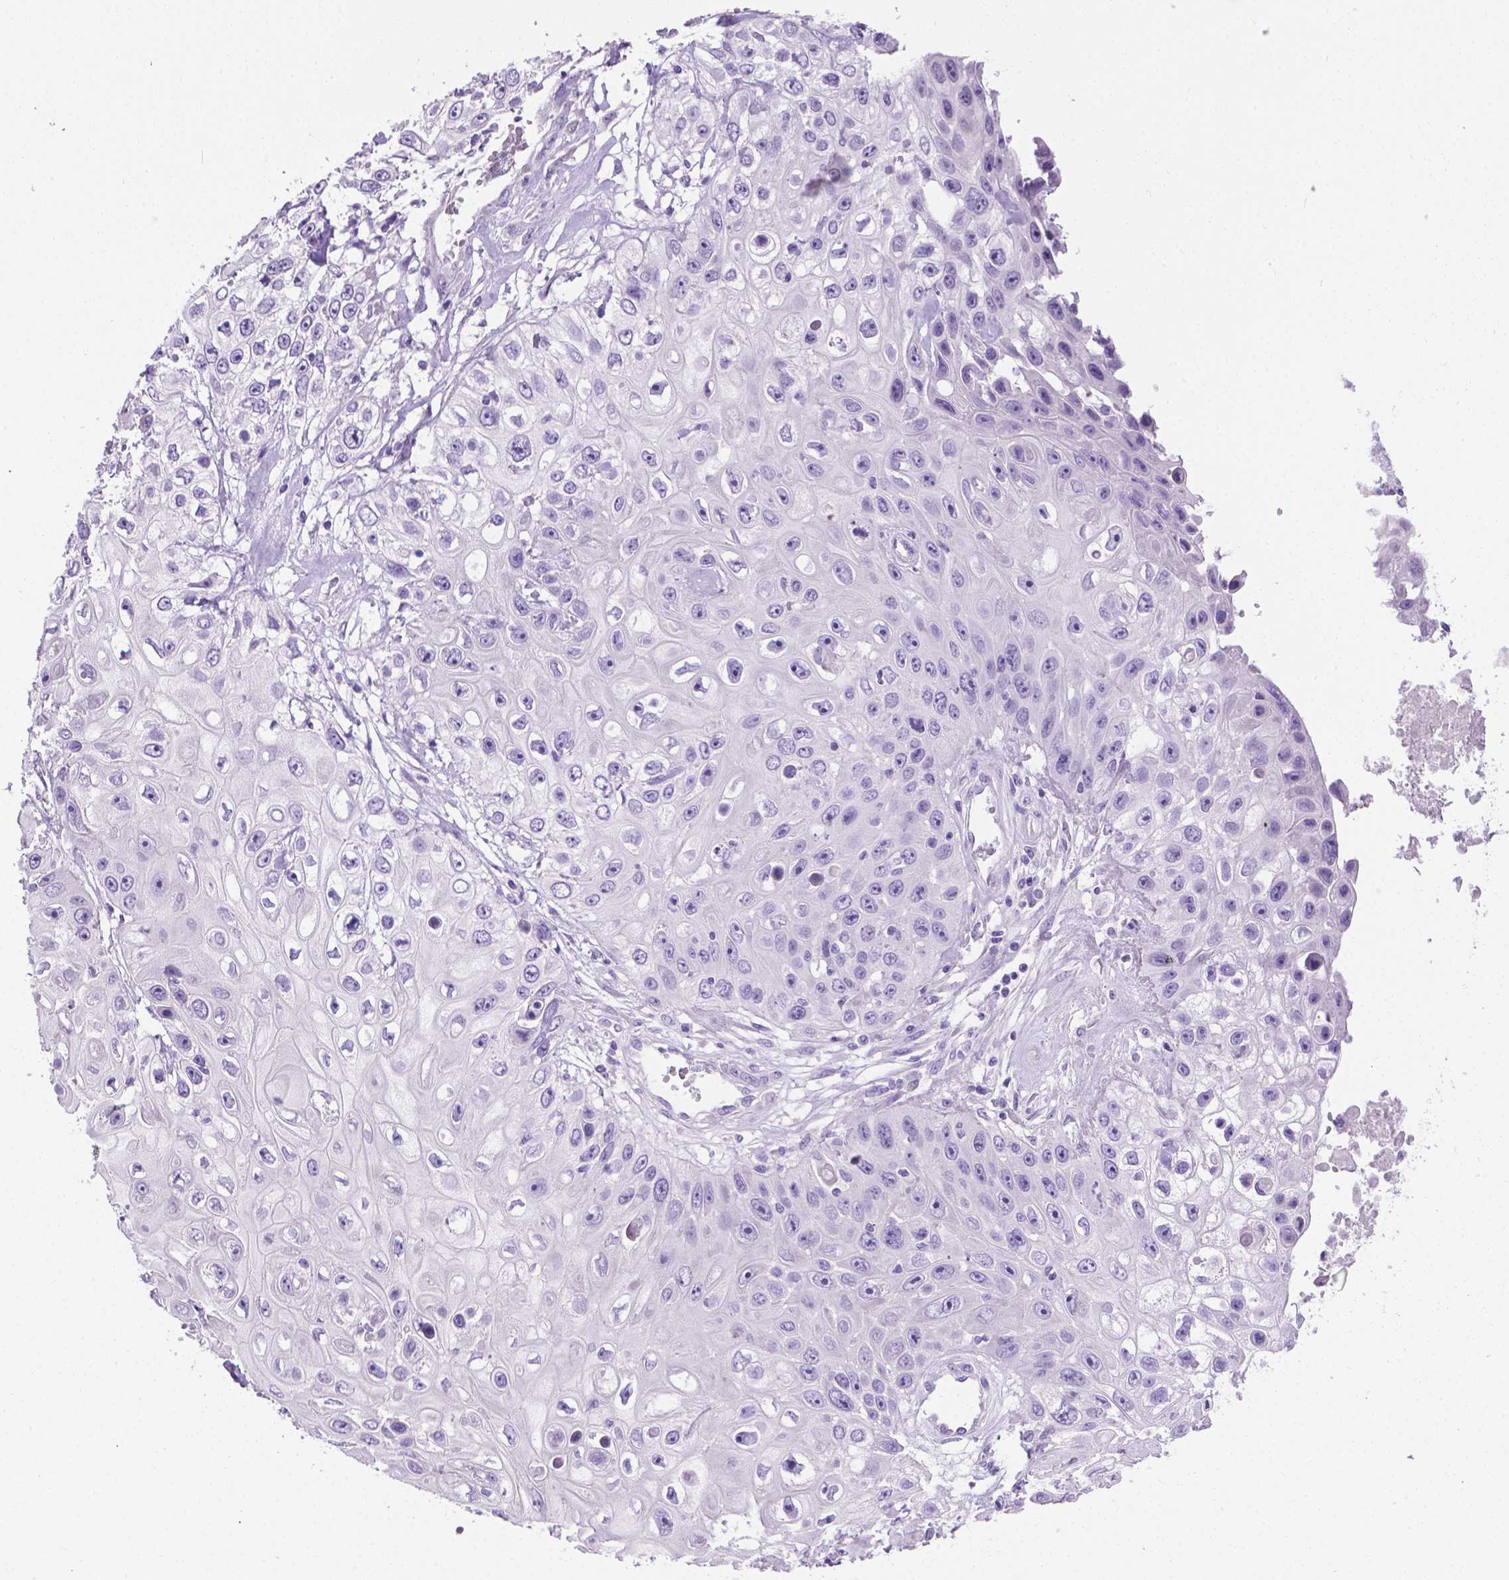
{"staining": {"intensity": "negative", "quantity": "none", "location": "none"}, "tissue": "skin cancer", "cell_type": "Tumor cells", "image_type": "cancer", "snomed": [{"axis": "morphology", "description": "Squamous cell carcinoma, NOS"}, {"axis": "topography", "description": "Skin"}], "caption": "Immunohistochemistry of human skin squamous cell carcinoma reveals no staining in tumor cells.", "gene": "PNMA2", "patient": {"sex": "male", "age": 82}}